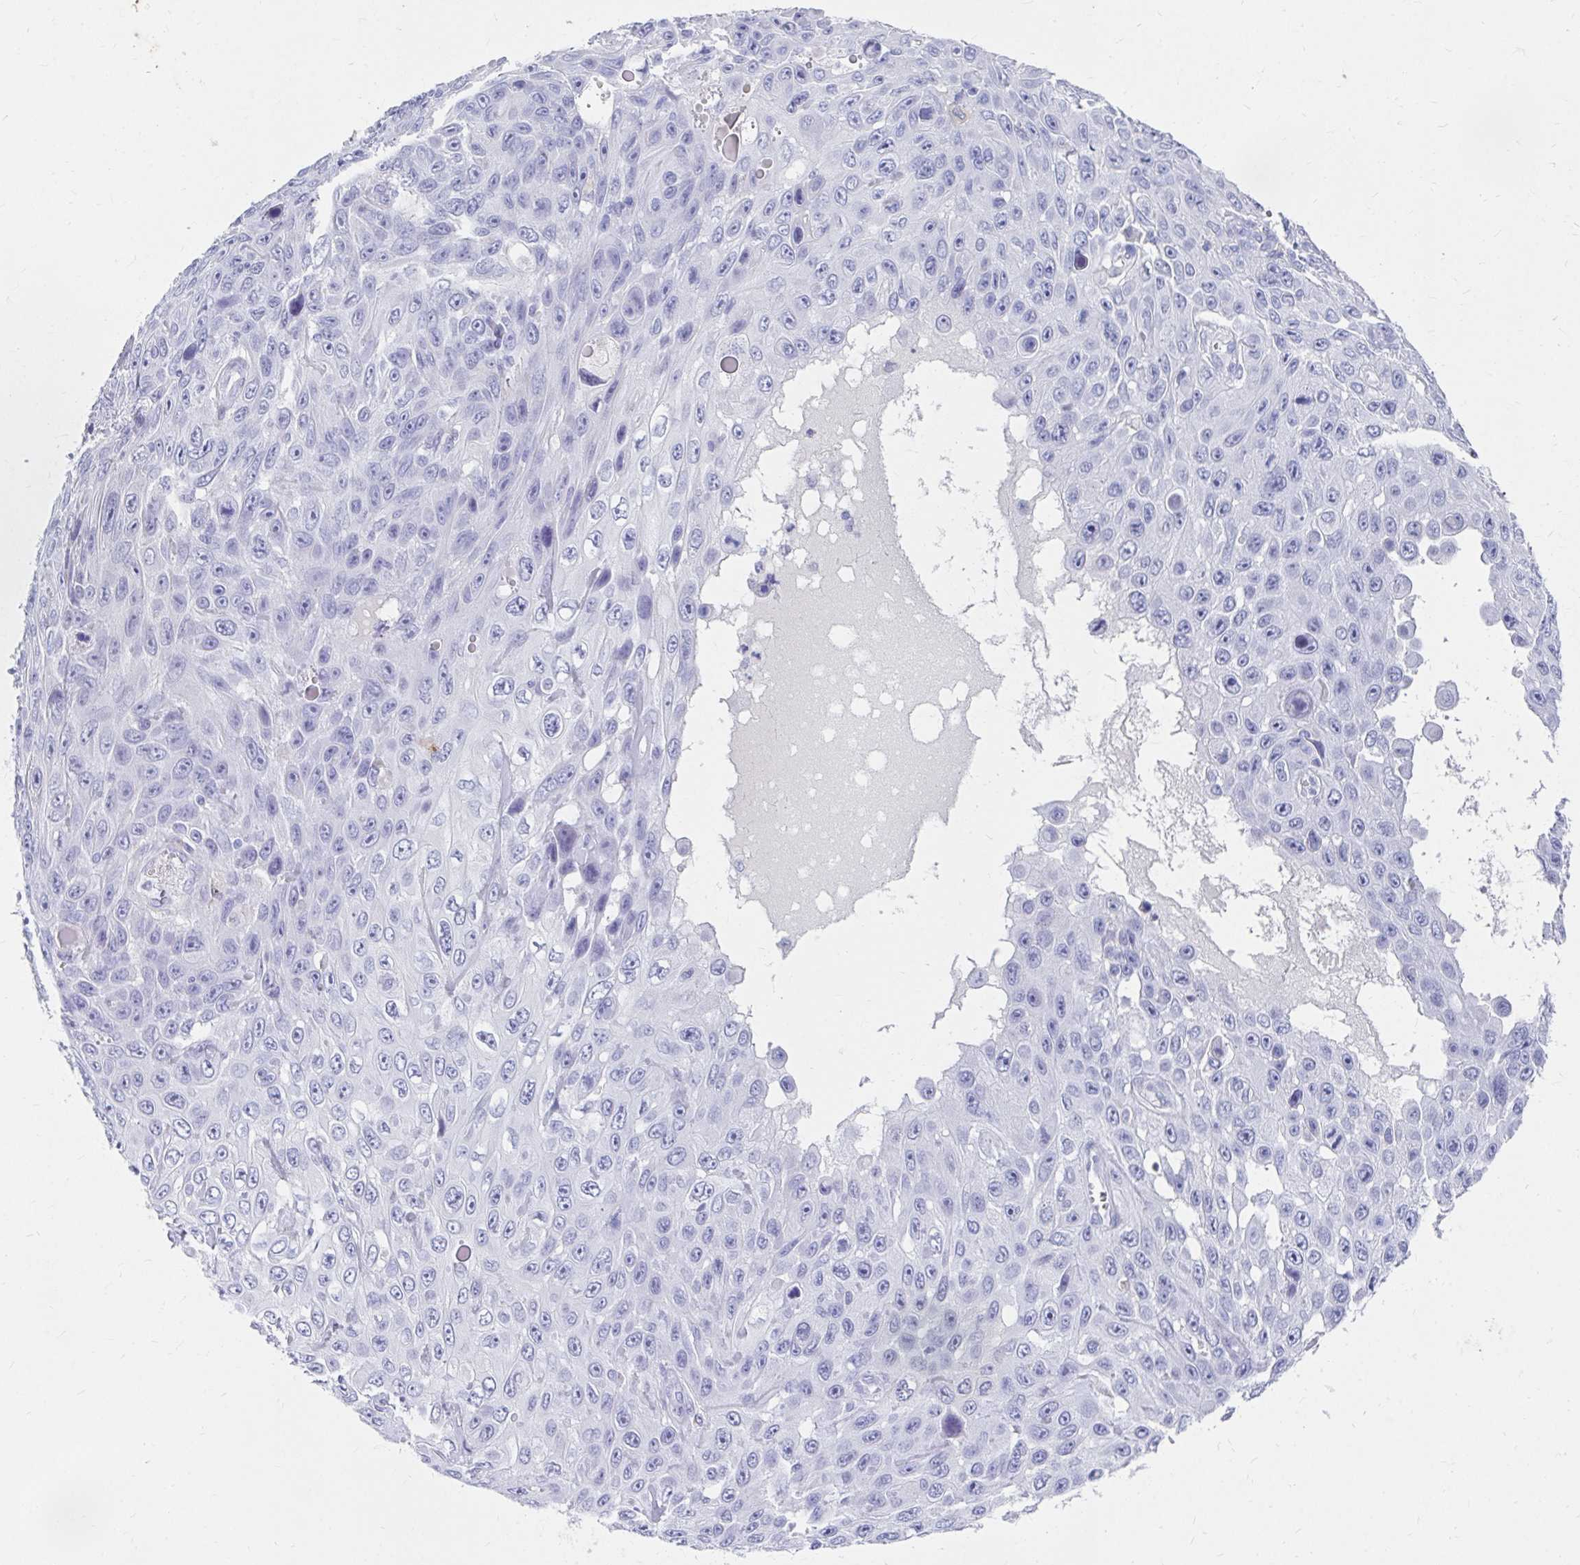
{"staining": {"intensity": "negative", "quantity": "none", "location": "none"}, "tissue": "skin cancer", "cell_type": "Tumor cells", "image_type": "cancer", "snomed": [{"axis": "morphology", "description": "Squamous cell carcinoma, NOS"}, {"axis": "topography", "description": "Skin"}], "caption": "Tumor cells show no significant staining in squamous cell carcinoma (skin). The staining was performed using DAB to visualize the protein expression in brown, while the nuclei were stained in blue with hematoxylin (Magnification: 20x).", "gene": "DPEP3", "patient": {"sex": "male", "age": 82}}